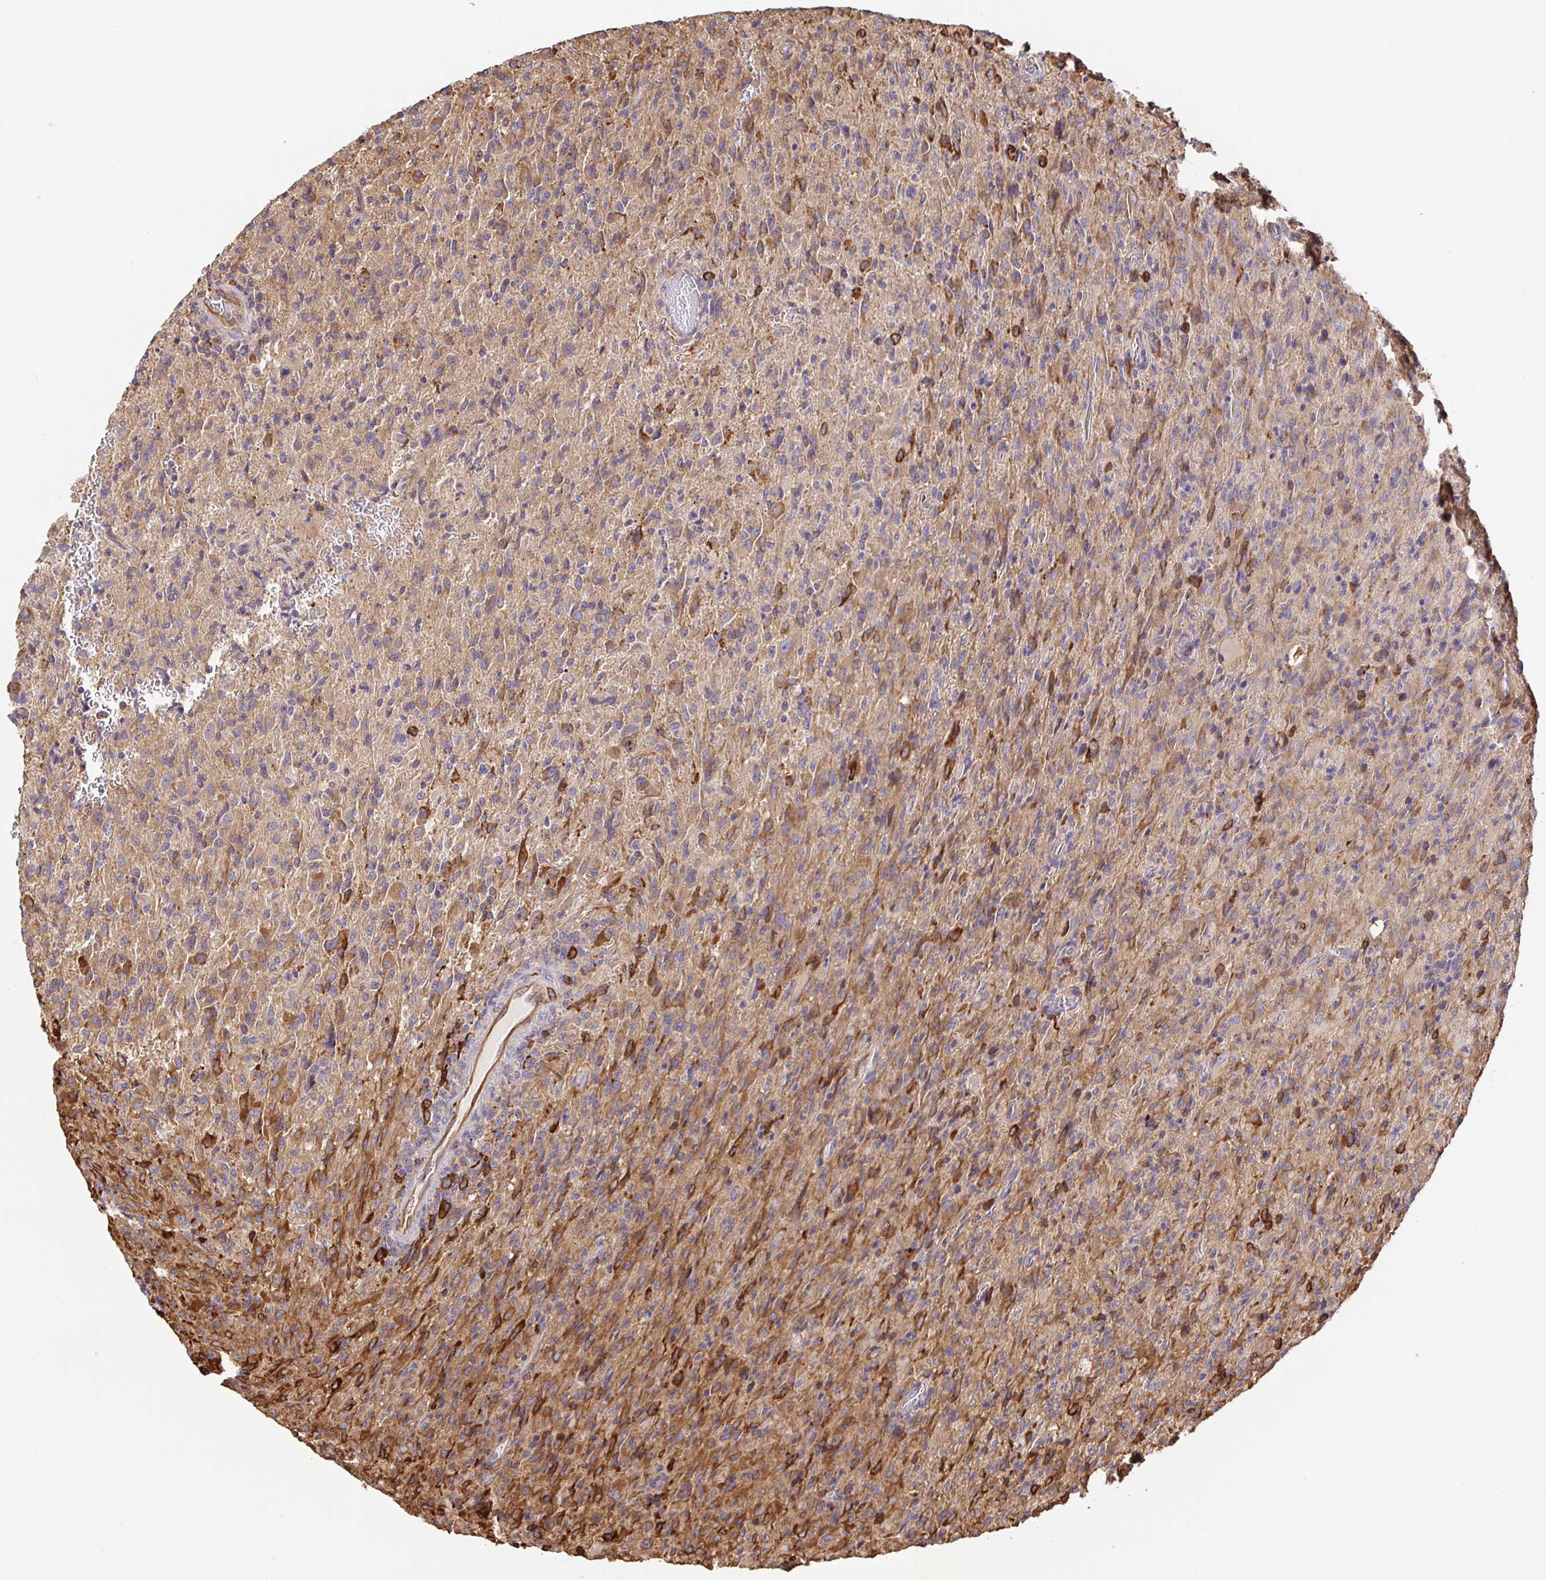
{"staining": {"intensity": "moderate", "quantity": "25%-75%", "location": "cytoplasmic/membranous"}, "tissue": "glioma", "cell_type": "Tumor cells", "image_type": "cancer", "snomed": [{"axis": "morphology", "description": "Glioma, malignant, High grade"}, {"axis": "topography", "description": "Brain"}], "caption": "A photomicrograph of glioma stained for a protein shows moderate cytoplasmic/membranous brown staining in tumor cells. (Brightfield microscopy of DAB IHC at high magnification).", "gene": "MAOA", "patient": {"sex": "male", "age": 68}}